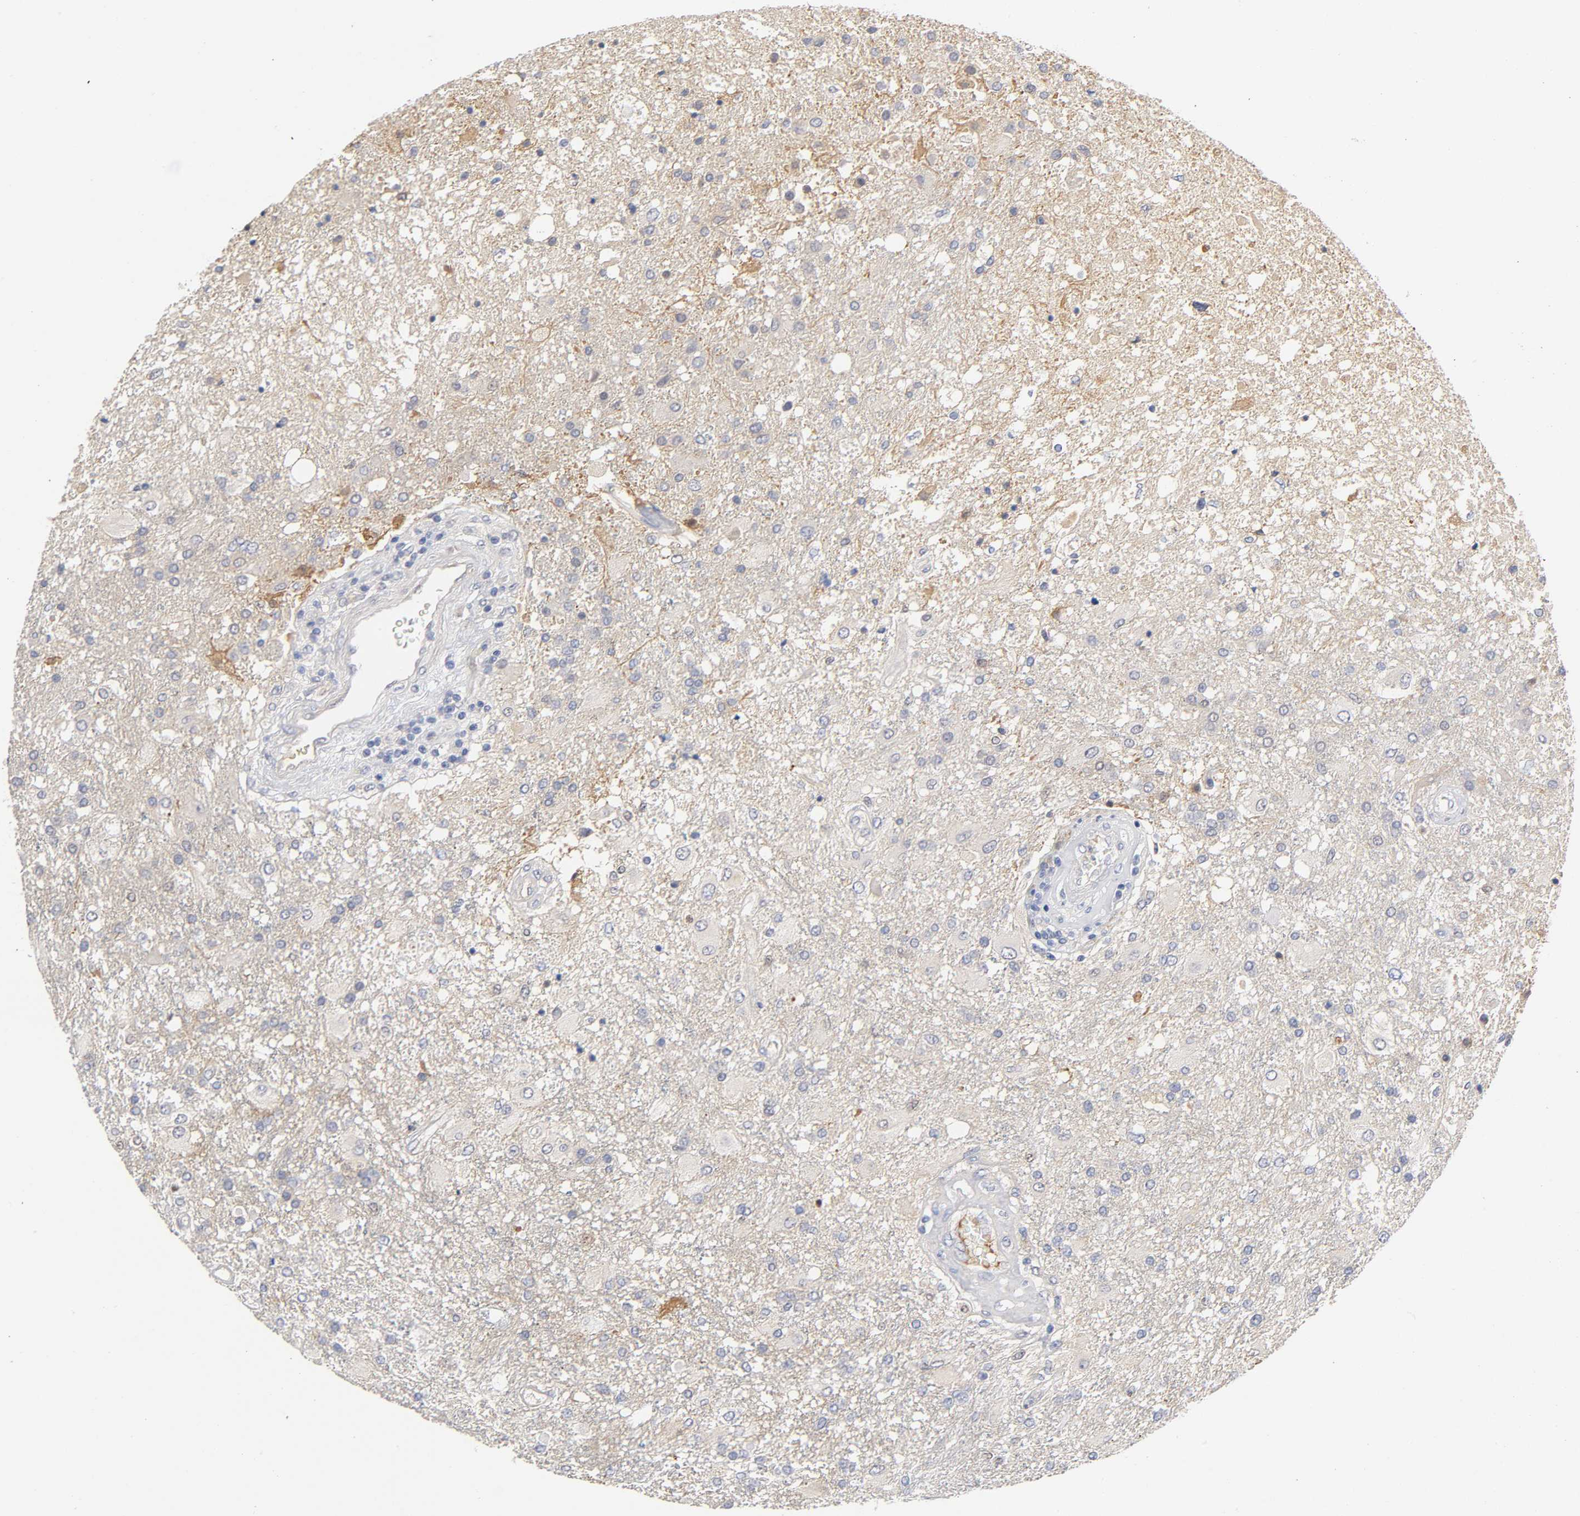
{"staining": {"intensity": "weak", "quantity": "<25%", "location": "cytoplasmic/membranous,nuclear"}, "tissue": "glioma", "cell_type": "Tumor cells", "image_type": "cancer", "snomed": [{"axis": "morphology", "description": "Glioma, malignant, High grade"}, {"axis": "topography", "description": "Cerebral cortex"}], "caption": "This is an immunohistochemistry micrograph of malignant glioma (high-grade). There is no staining in tumor cells.", "gene": "NOVA1", "patient": {"sex": "male", "age": 79}}